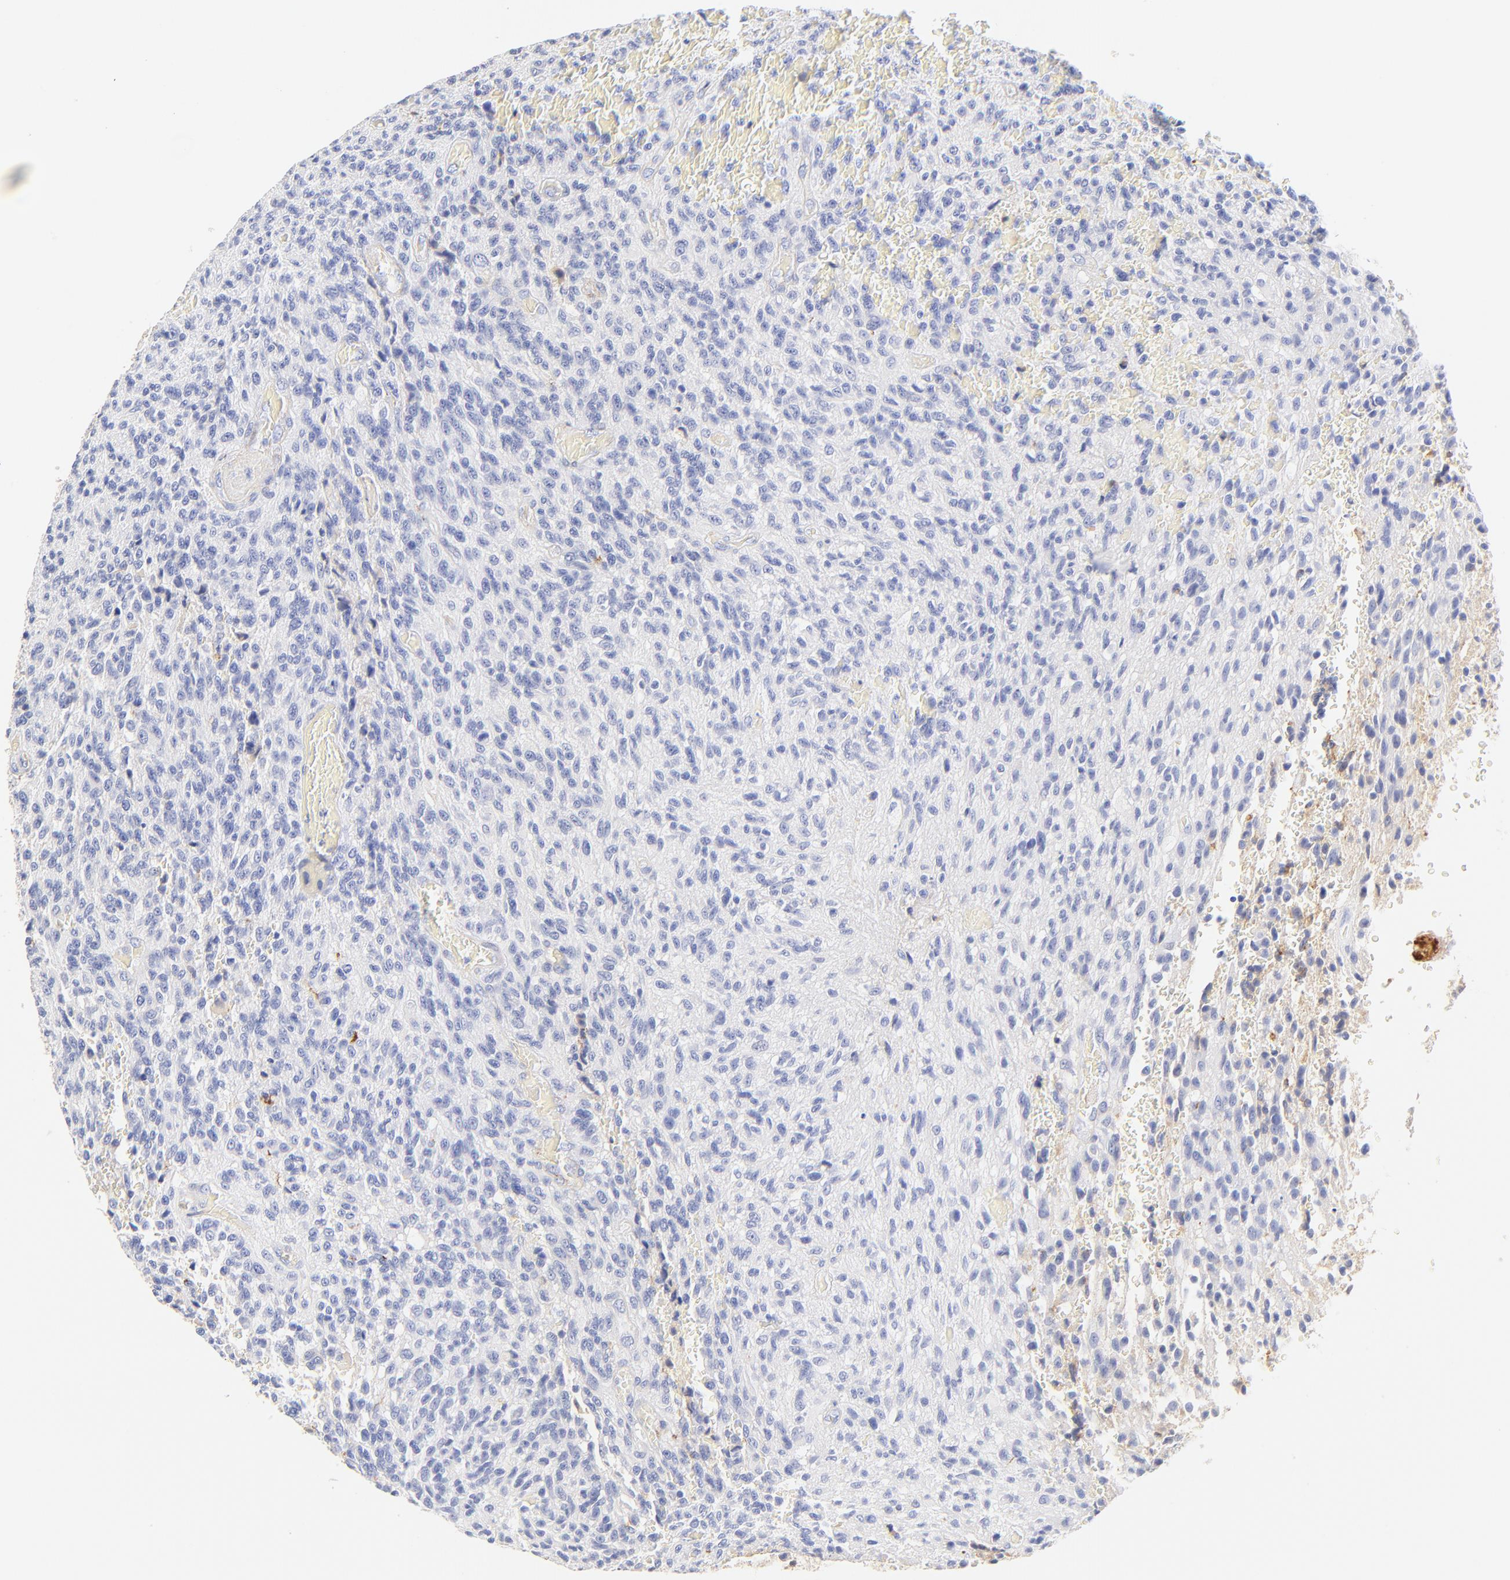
{"staining": {"intensity": "negative", "quantity": "none", "location": "none"}, "tissue": "glioma", "cell_type": "Tumor cells", "image_type": "cancer", "snomed": [{"axis": "morphology", "description": "Normal tissue, NOS"}, {"axis": "morphology", "description": "Glioma, malignant, High grade"}, {"axis": "topography", "description": "Cerebral cortex"}], "caption": "IHC image of human glioma stained for a protein (brown), which displays no positivity in tumor cells.", "gene": "MDGA2", "patient": {"sex": "male", "age": 56}}